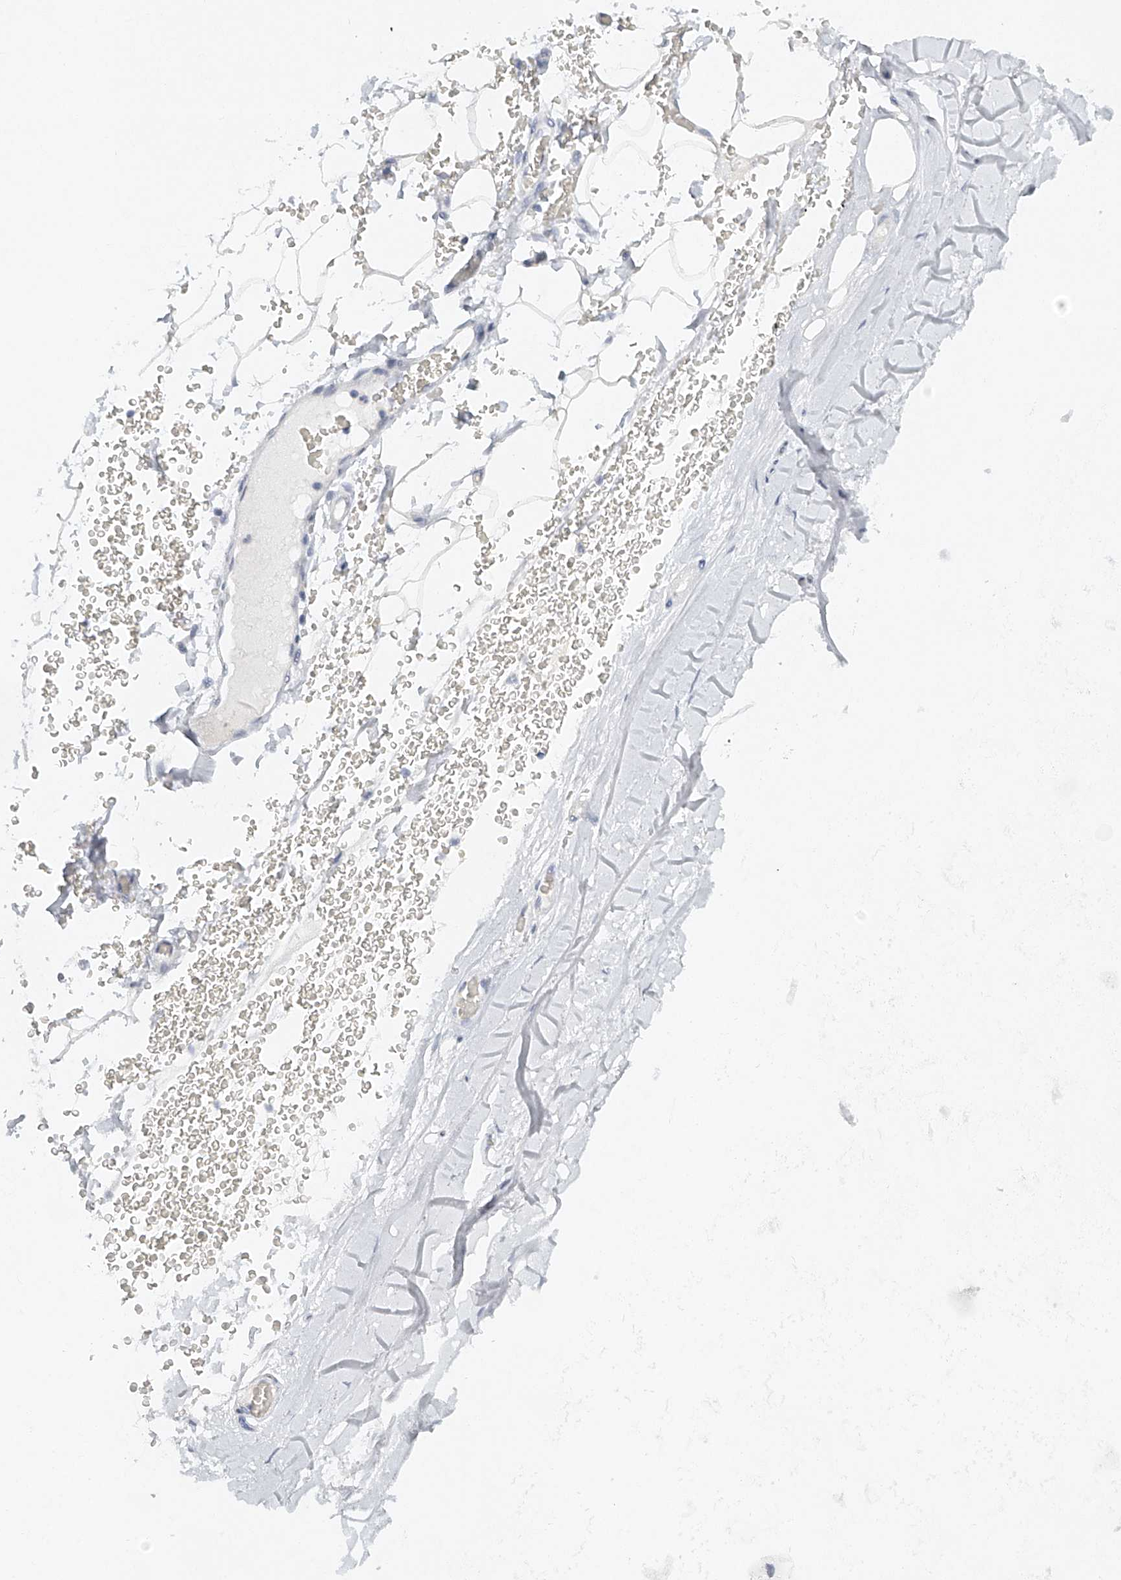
{"staining": {"intensity": "negative", "quantity": "none", "location": "none"}, "tissue": "adipose tissue", "cell_type": "Adipocytes", "image_type": "normal", "snomed": [{"axis": "morphology", "description": "Normal tissue, NOS"}, {"axis": "topography", "description": "Bronchus"}], "caption": "Immunohistochemistry of benign human adipose tissue demonstrates no positivity in adipocytes. (DAB (3,3'-diaminobenzidine) IHC with hematoxylin counter stain).", "gene": "FAT2", "patient": {"sex": "male", "age": 66}}